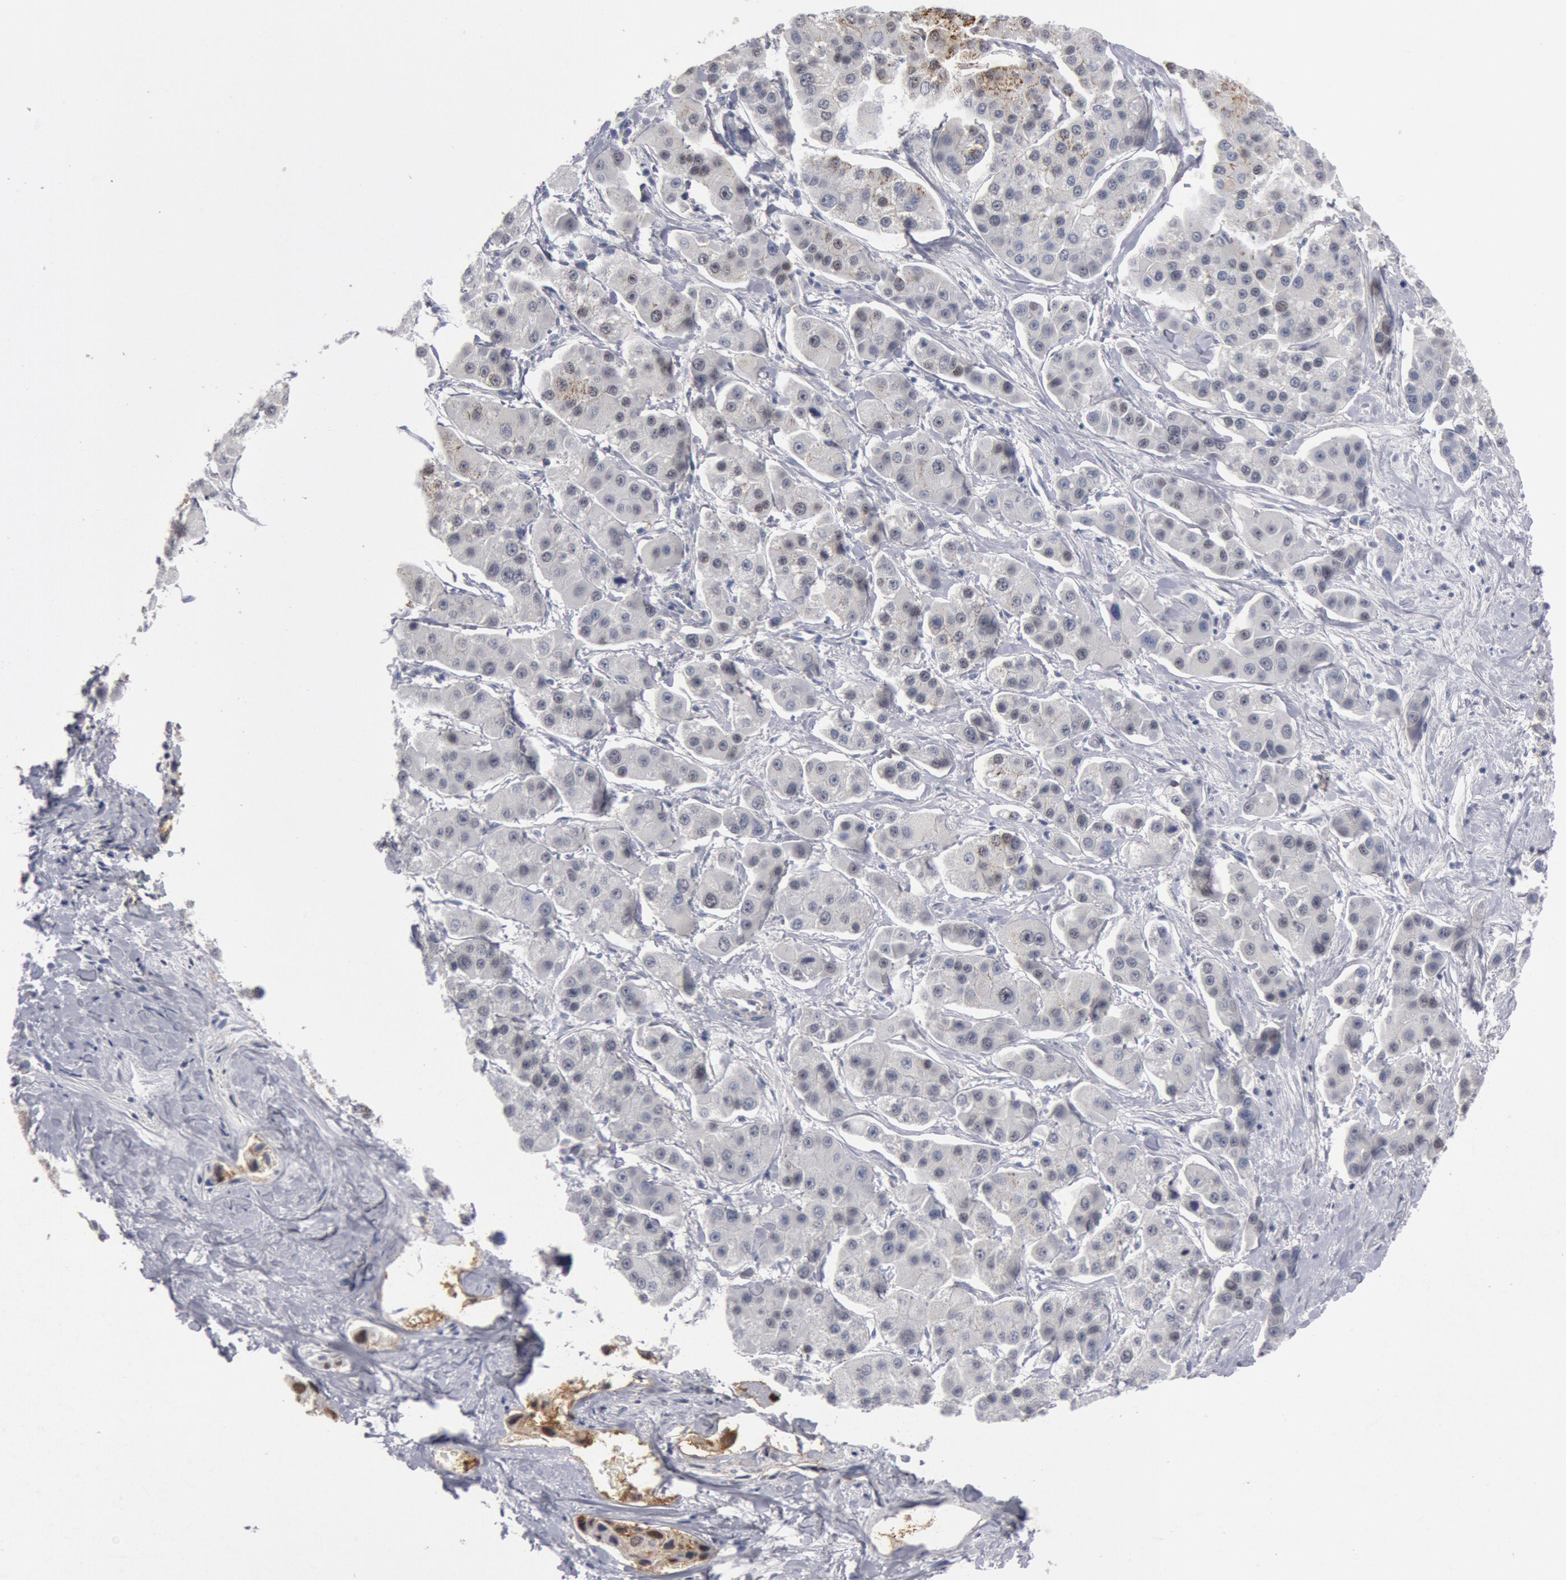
{"staining": {"intensity": "negative", "quantity": "none", "location": "none"}, "tissue": "liver cancer", "cell_type": "Tumor cells", "image_type": "cancer", "snomed": [{"axis": "morphology", "description": "Carcinoma, Hepatocellular, NOS"}, {"axis": "topography", "description": "Liver"}], "caption": "Tumor cells show no significant expression in liver cancer.", "gene": "FOXA2", "patient": {"sex": "female", "age": 85}}